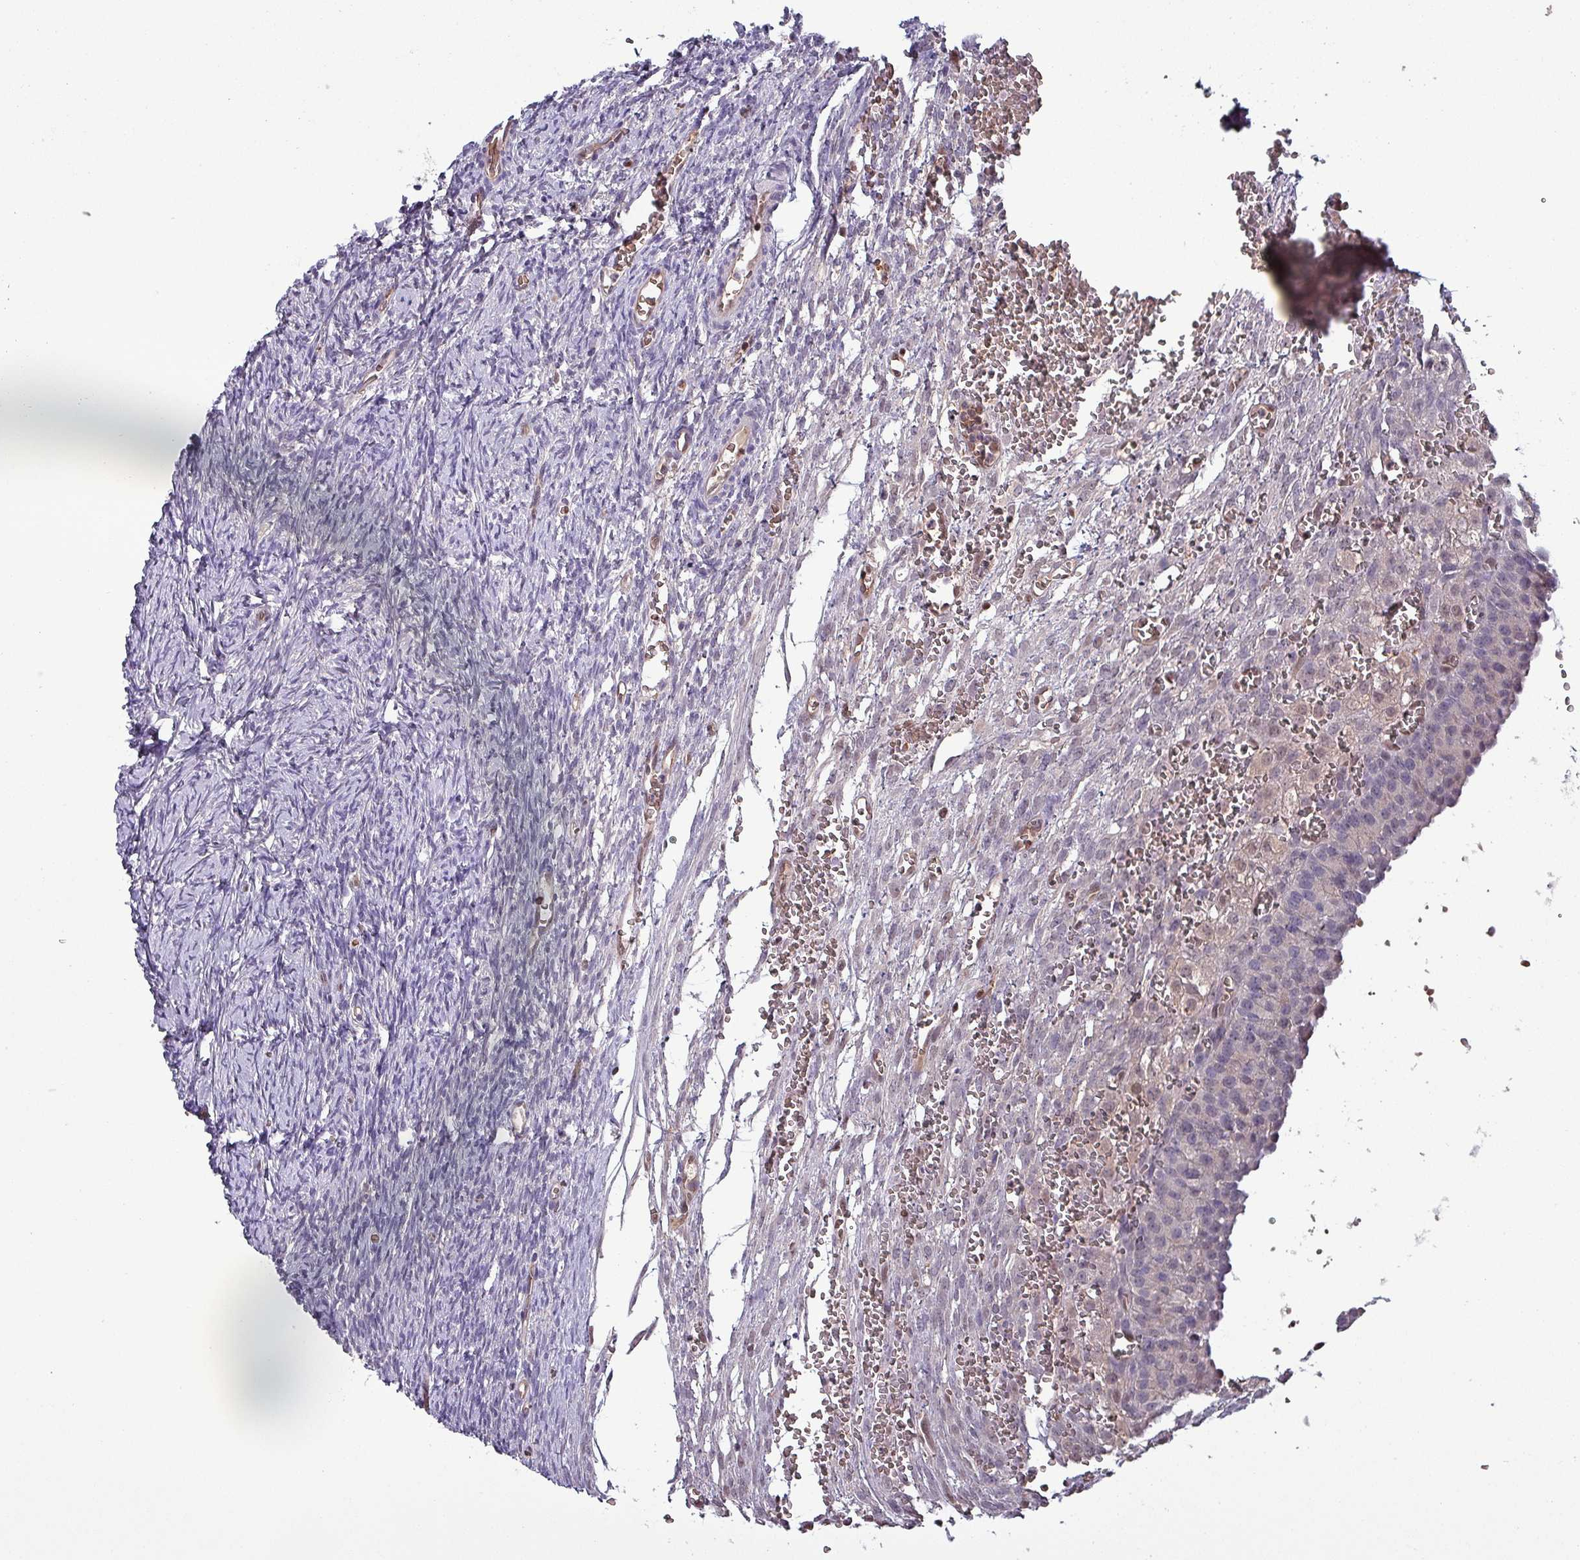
{"staining": {"intensity": "negative", "quantity": "none", "location": "none"}, "tissue": "ovary", "cell_type": "Ovarian stroma cells", "image_type": "normal", "snomed": [{"axis": "morphology", "description": "Normal tissue, NOS"}, {"axis": "topography", "description": "Ovary"}], "caption": "Immunohistochemistry histopathology image of normal ovary stained for a protein (brown), which reveals no positivity in ovarian stroma cells. Brightfield microscopy of immunohistochemistry (IHC) stained with DAB (brown) and hematoxylin (blue), captured at high magnification.", "gene": "PSMB8", "patient": {"sex": "female", "age": 39}}